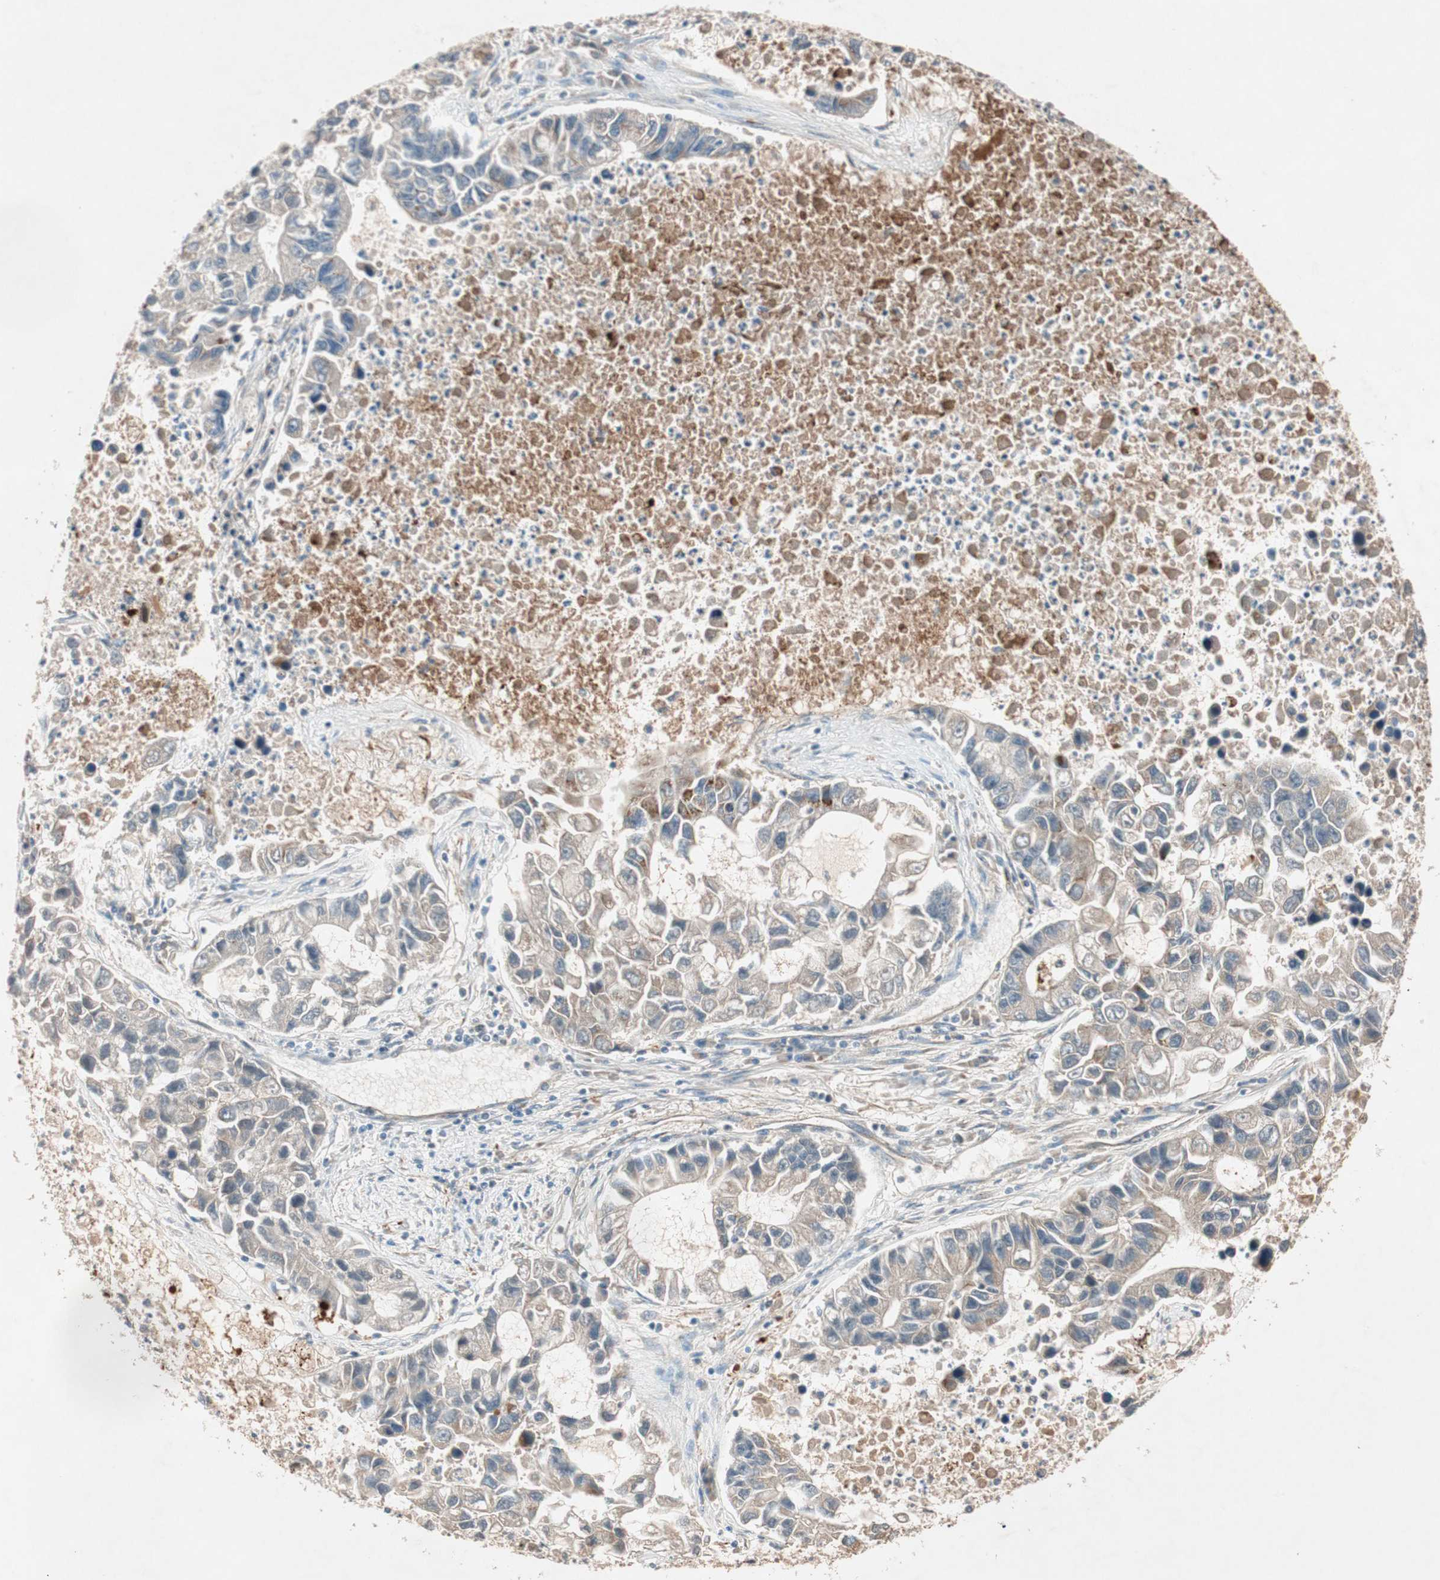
{"staining": {"intensity": "negative", "quantity": "none", "location": "none"}, "tissue": "lung cancer", "cell_type": "Tumor cells", "image_type": "cancer", "snomed": [{"axis": "morphology", "description": "Adenocarcinoma, NOS"}, {"axis": "topography", "description": "Lung"}], "caption": "The histopathology image reveals no significant staining in tumor cells of lung cancer (adenocarcinoma).", "gene": "EPHA6", "patient": {"sex": "female", "age": 51}}